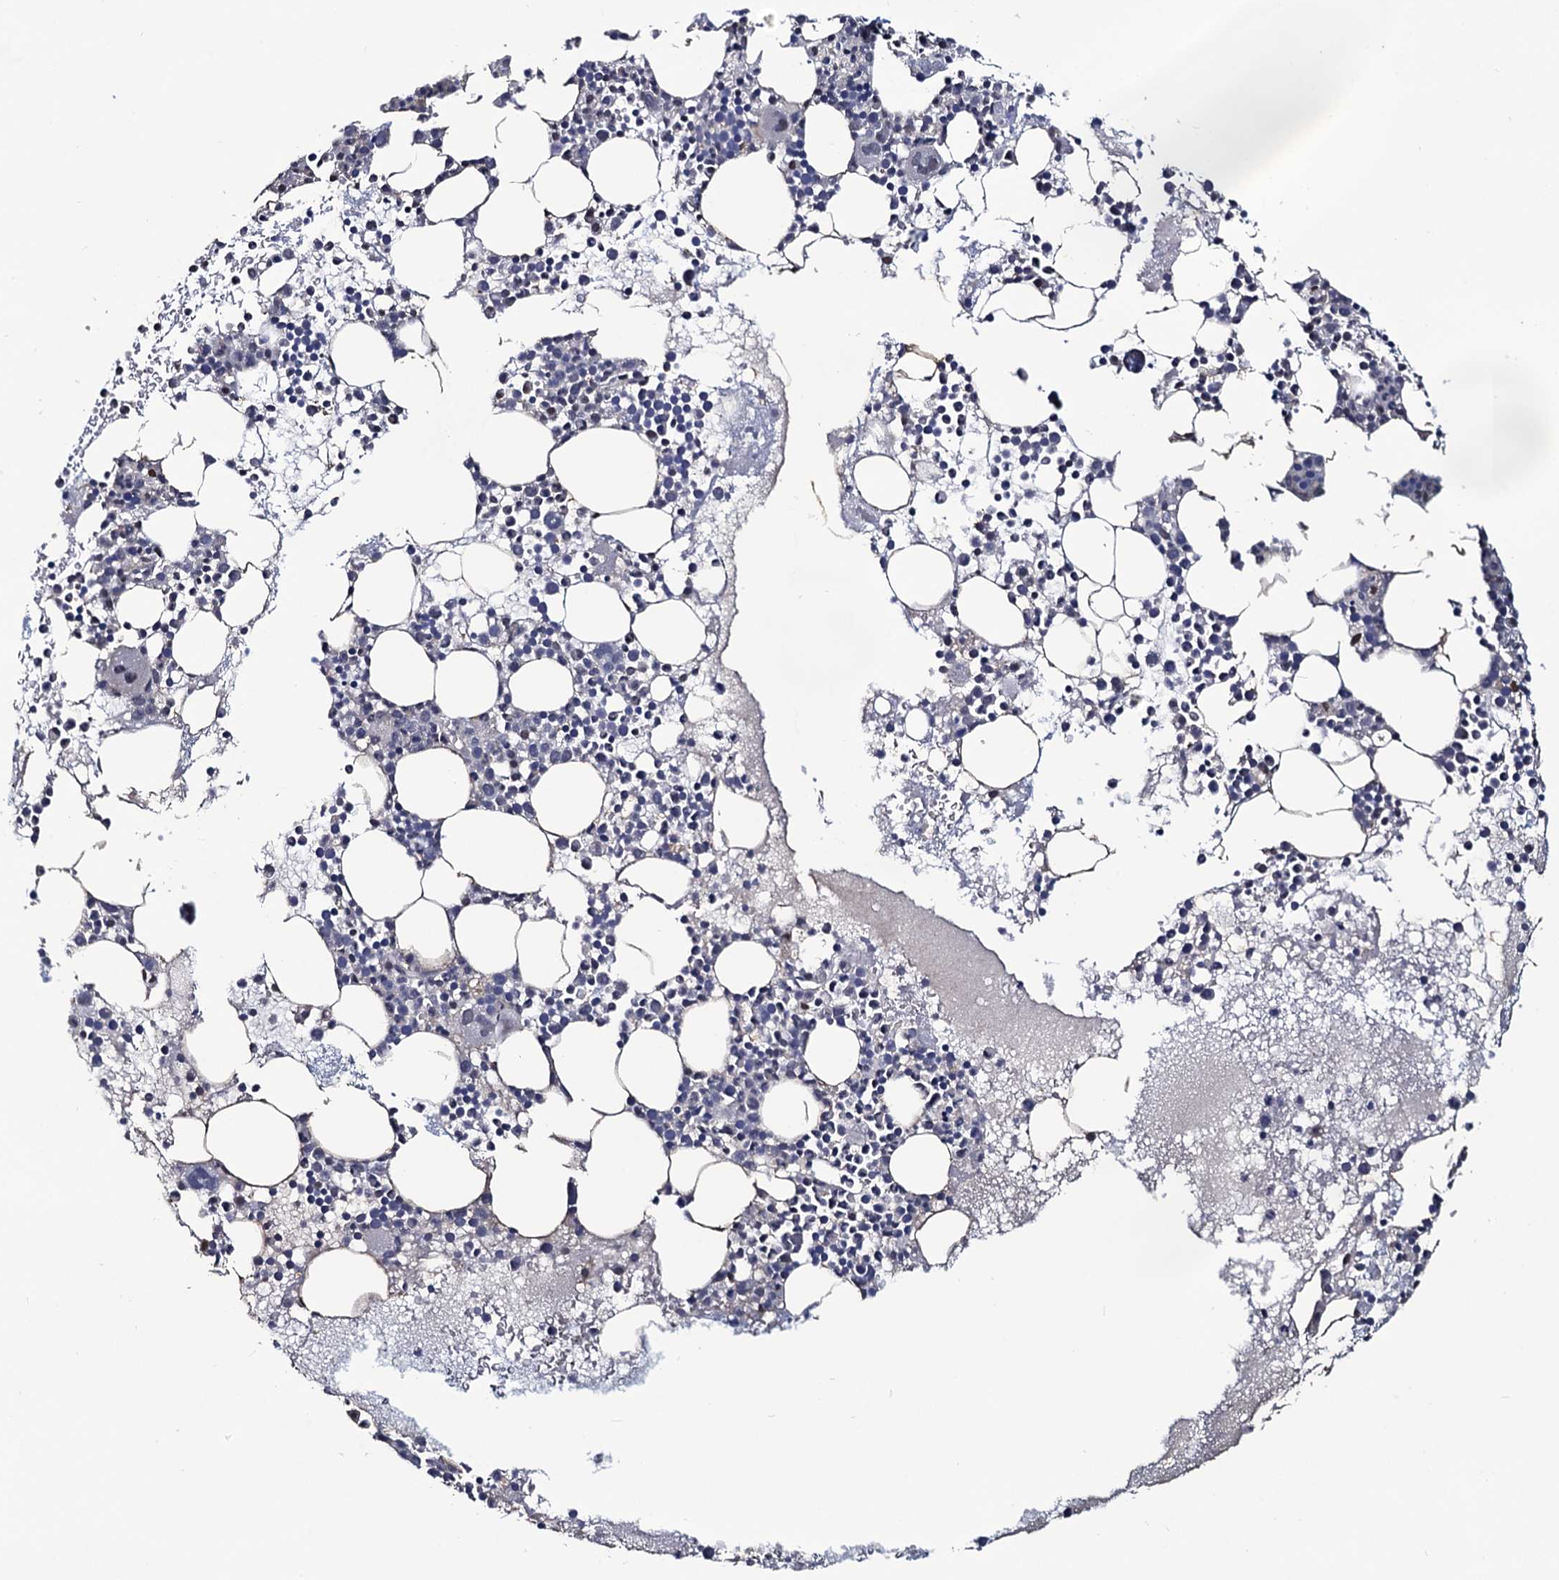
{"staining": {"intensity": "weak", "quantity": "<25%", "location": "cytoplasmic/membranous"}, "tissue": "bone marrow", "cell_type": "Hematopoietic cells", "image_type": "normal", "snomed": [{"axis": "morphology", "description": "Normal tissue, NOS"}, {"axis": "topography", "description": "Bone marrow"}], "caption": "This is an immunohistochemistry histopathology image of benign human bone marrow. There is no expression in hematopoietic cells.", "gene": "RTKN2", "patient": {"sex": "female", "age": 76}}